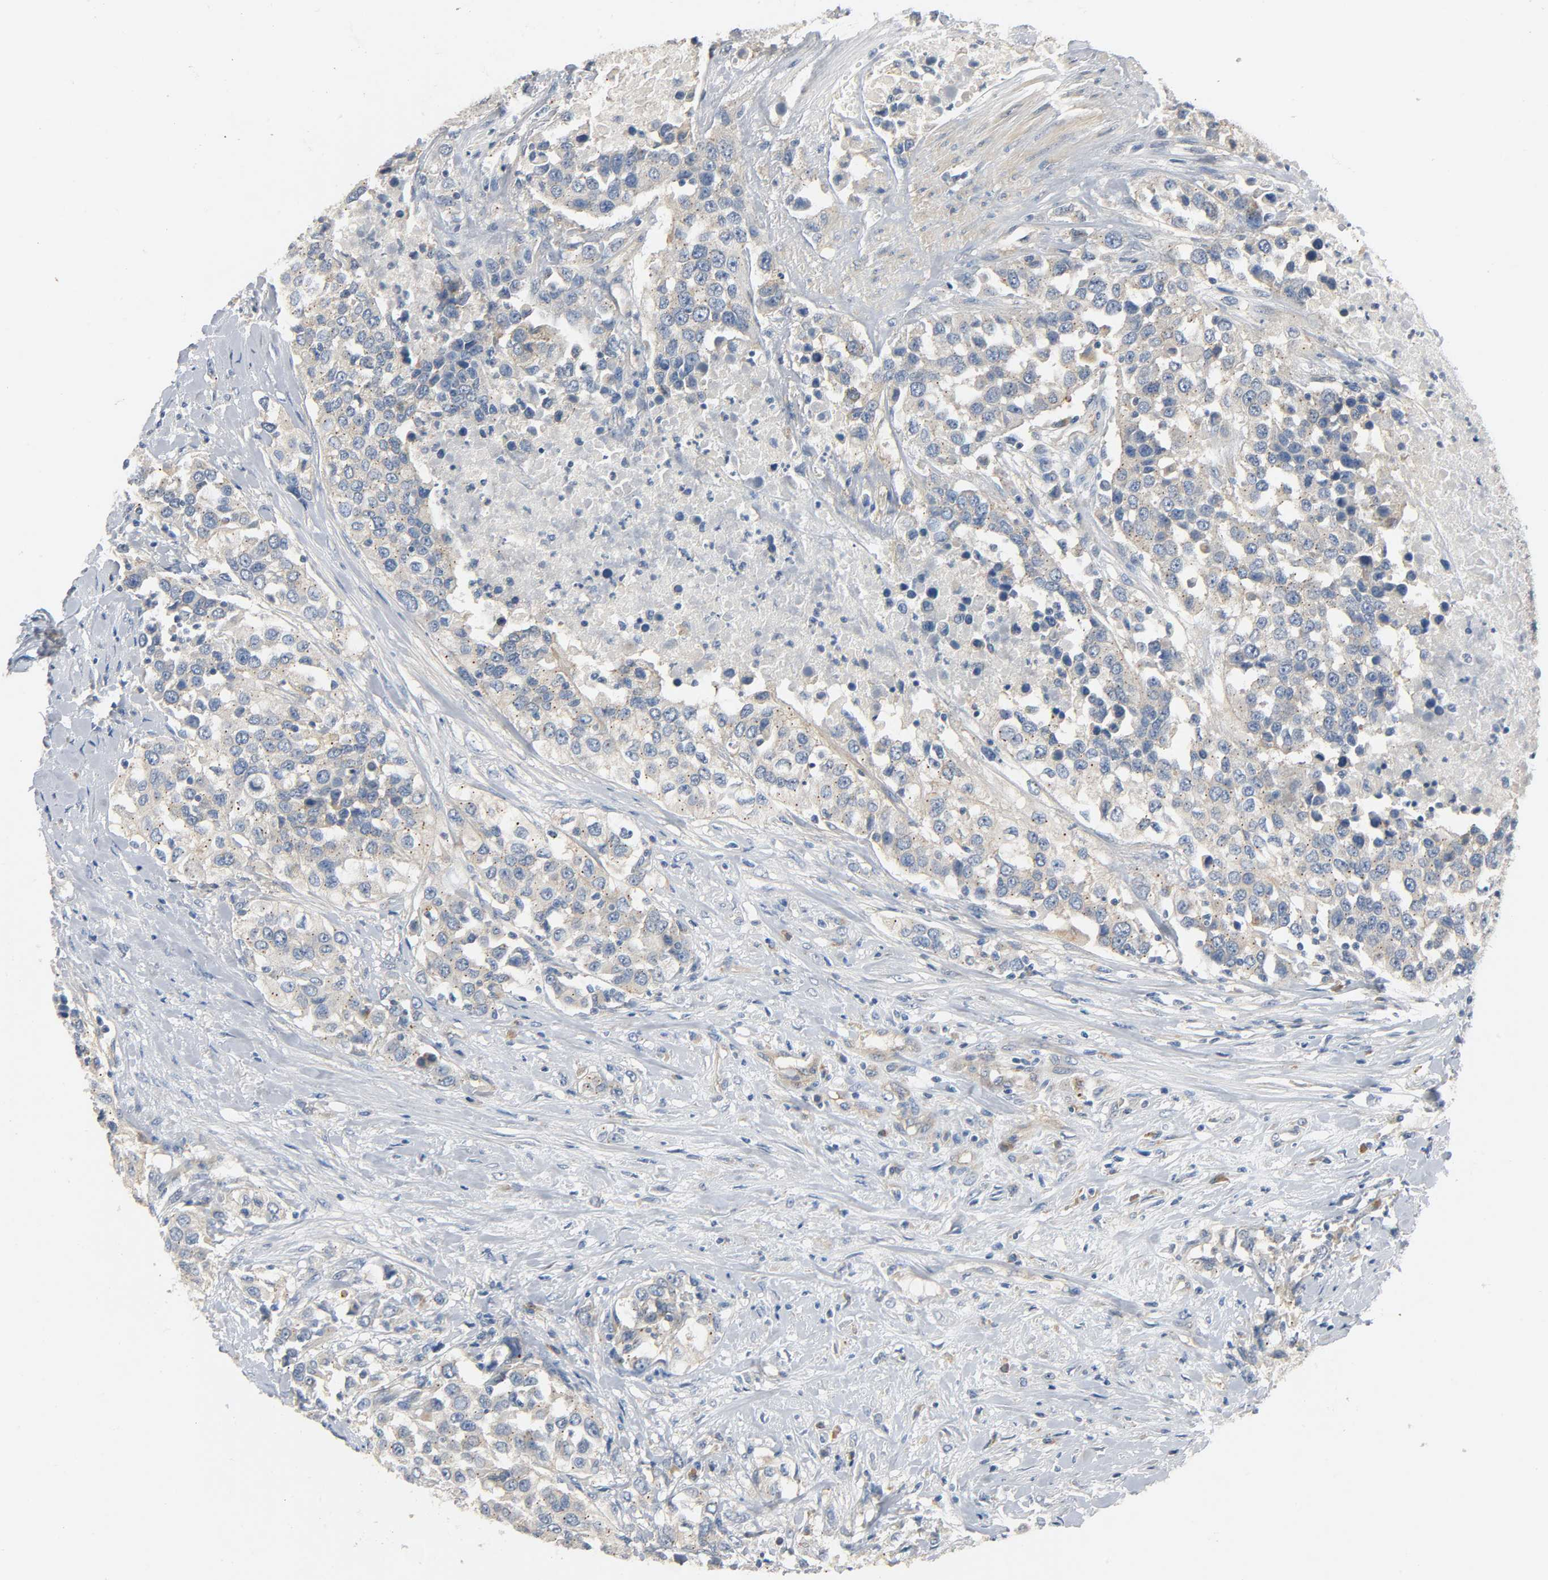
{"staining": {"intensity": "weak", "quantity": "25%-75%", "location": "cytoplasmic/membranous"}, "tissue": "urothelial cancer", "cell_type": "Tumor cells", "image_type": "cancer", "snomed": [{"axis": "morphology", "description": "Urothelial carcinoma, High grade"}, {"axis": "topography", "description": "Urinary bladder"}], "caption": "Immunohistochemistry of urothelial carcinoma (high-grade) shows low levels of weak cytoplasmic/membranous positivity in approximately 25%-75% of tumor cells.", "gene": "ARPC1A", "patient": {"sex": "female", "age": 80}}